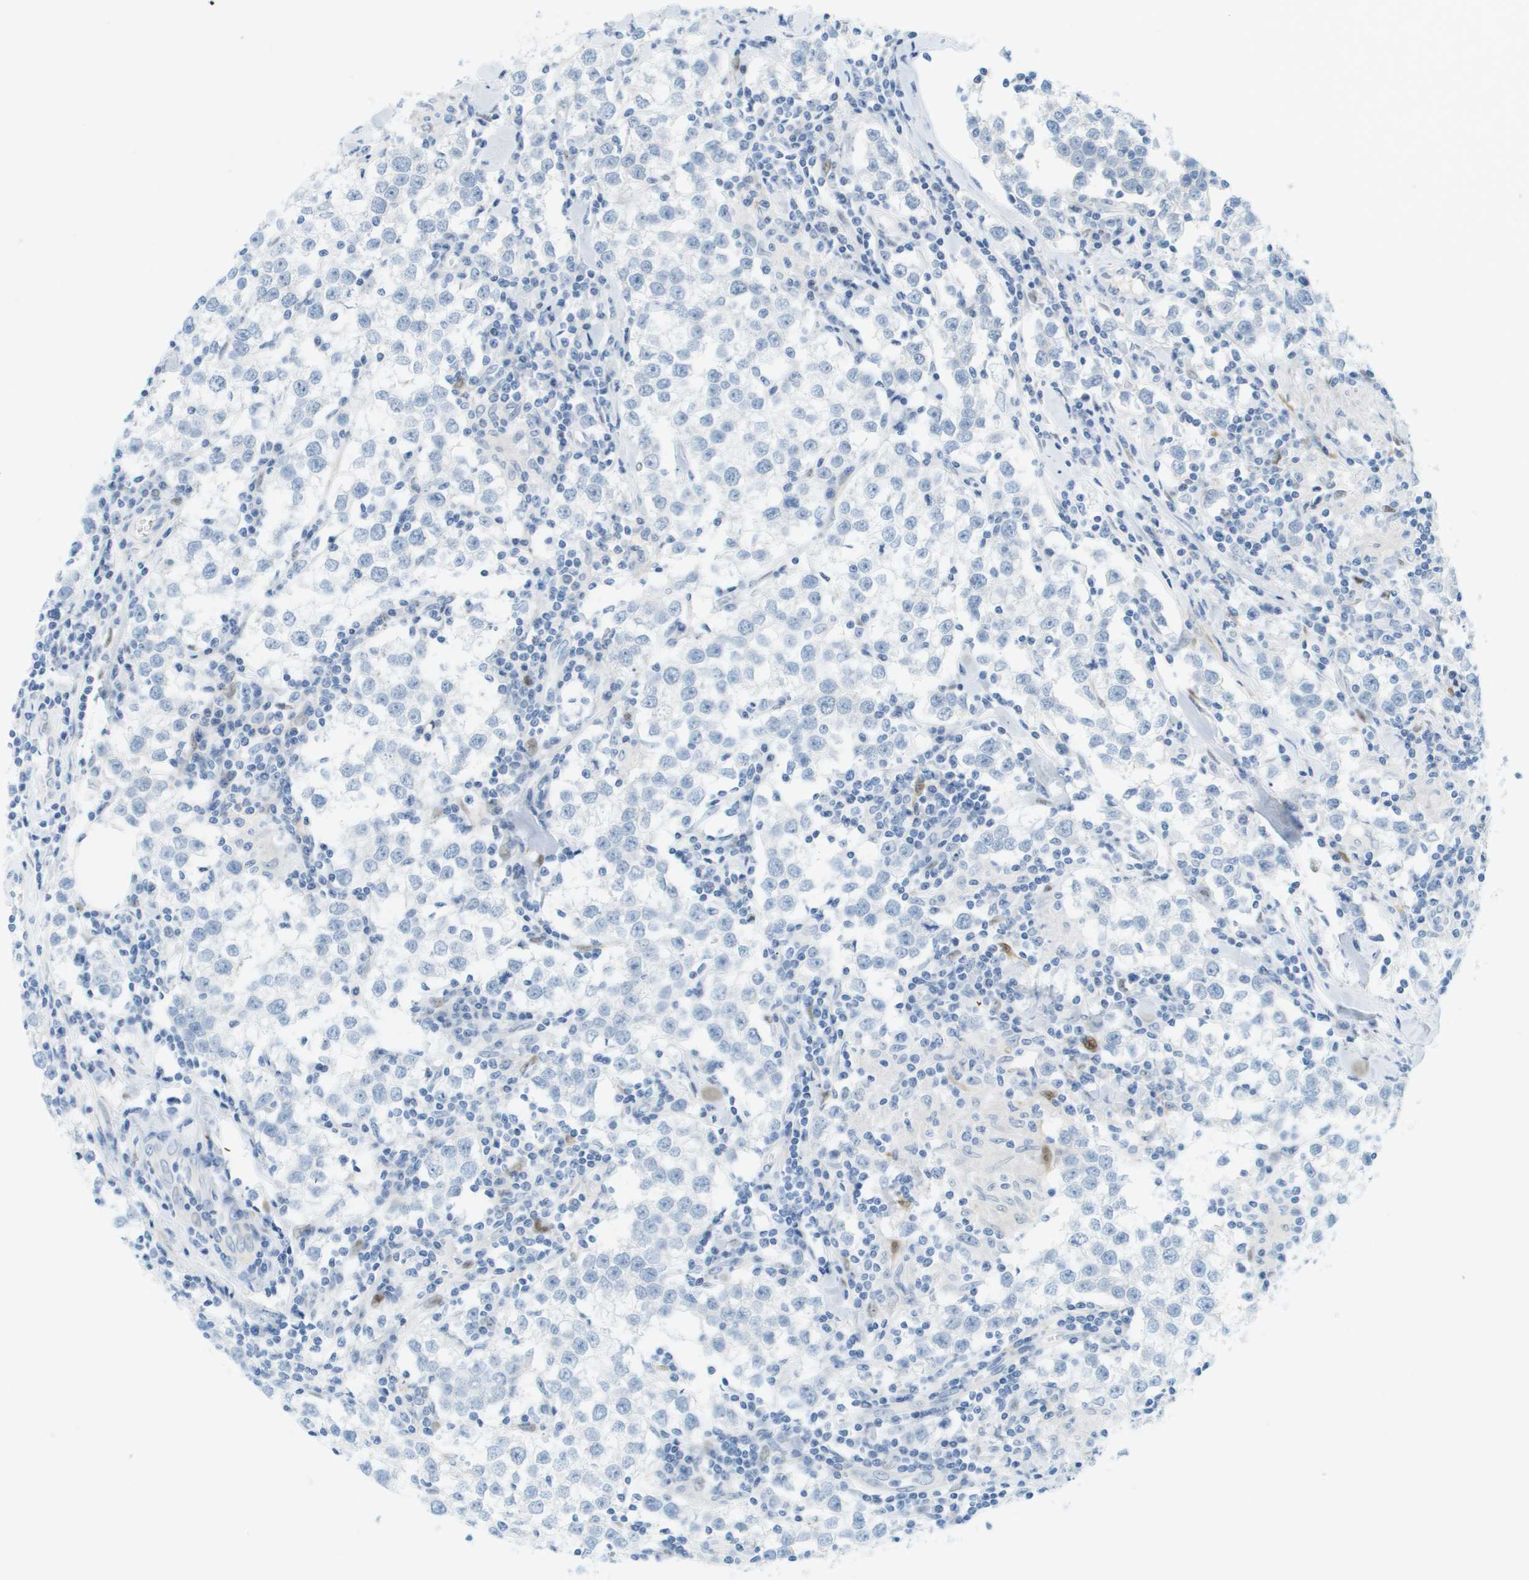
{"staining": {"intensity": "negative", "quantity": "none", "location": "none"}, "tissue": "testis cancer", "cell_type": "Tumor cells", "image_type": "cancer", "snomed": [{"axis": "morphology", "description": "Seminoma, NOS"}, {"axis": "morphology", "description": "Carcinoma, Embryonal, NOS"}, {"axis": "topography", "description": "Testis"}], "caption": "High power microscopy photomicrograph of an IHC micrograph of testis seminoma, revealing no significant staining in tumor cells.", "gene": "CUL9", "patient": {"sex": "male", "age": 36}}